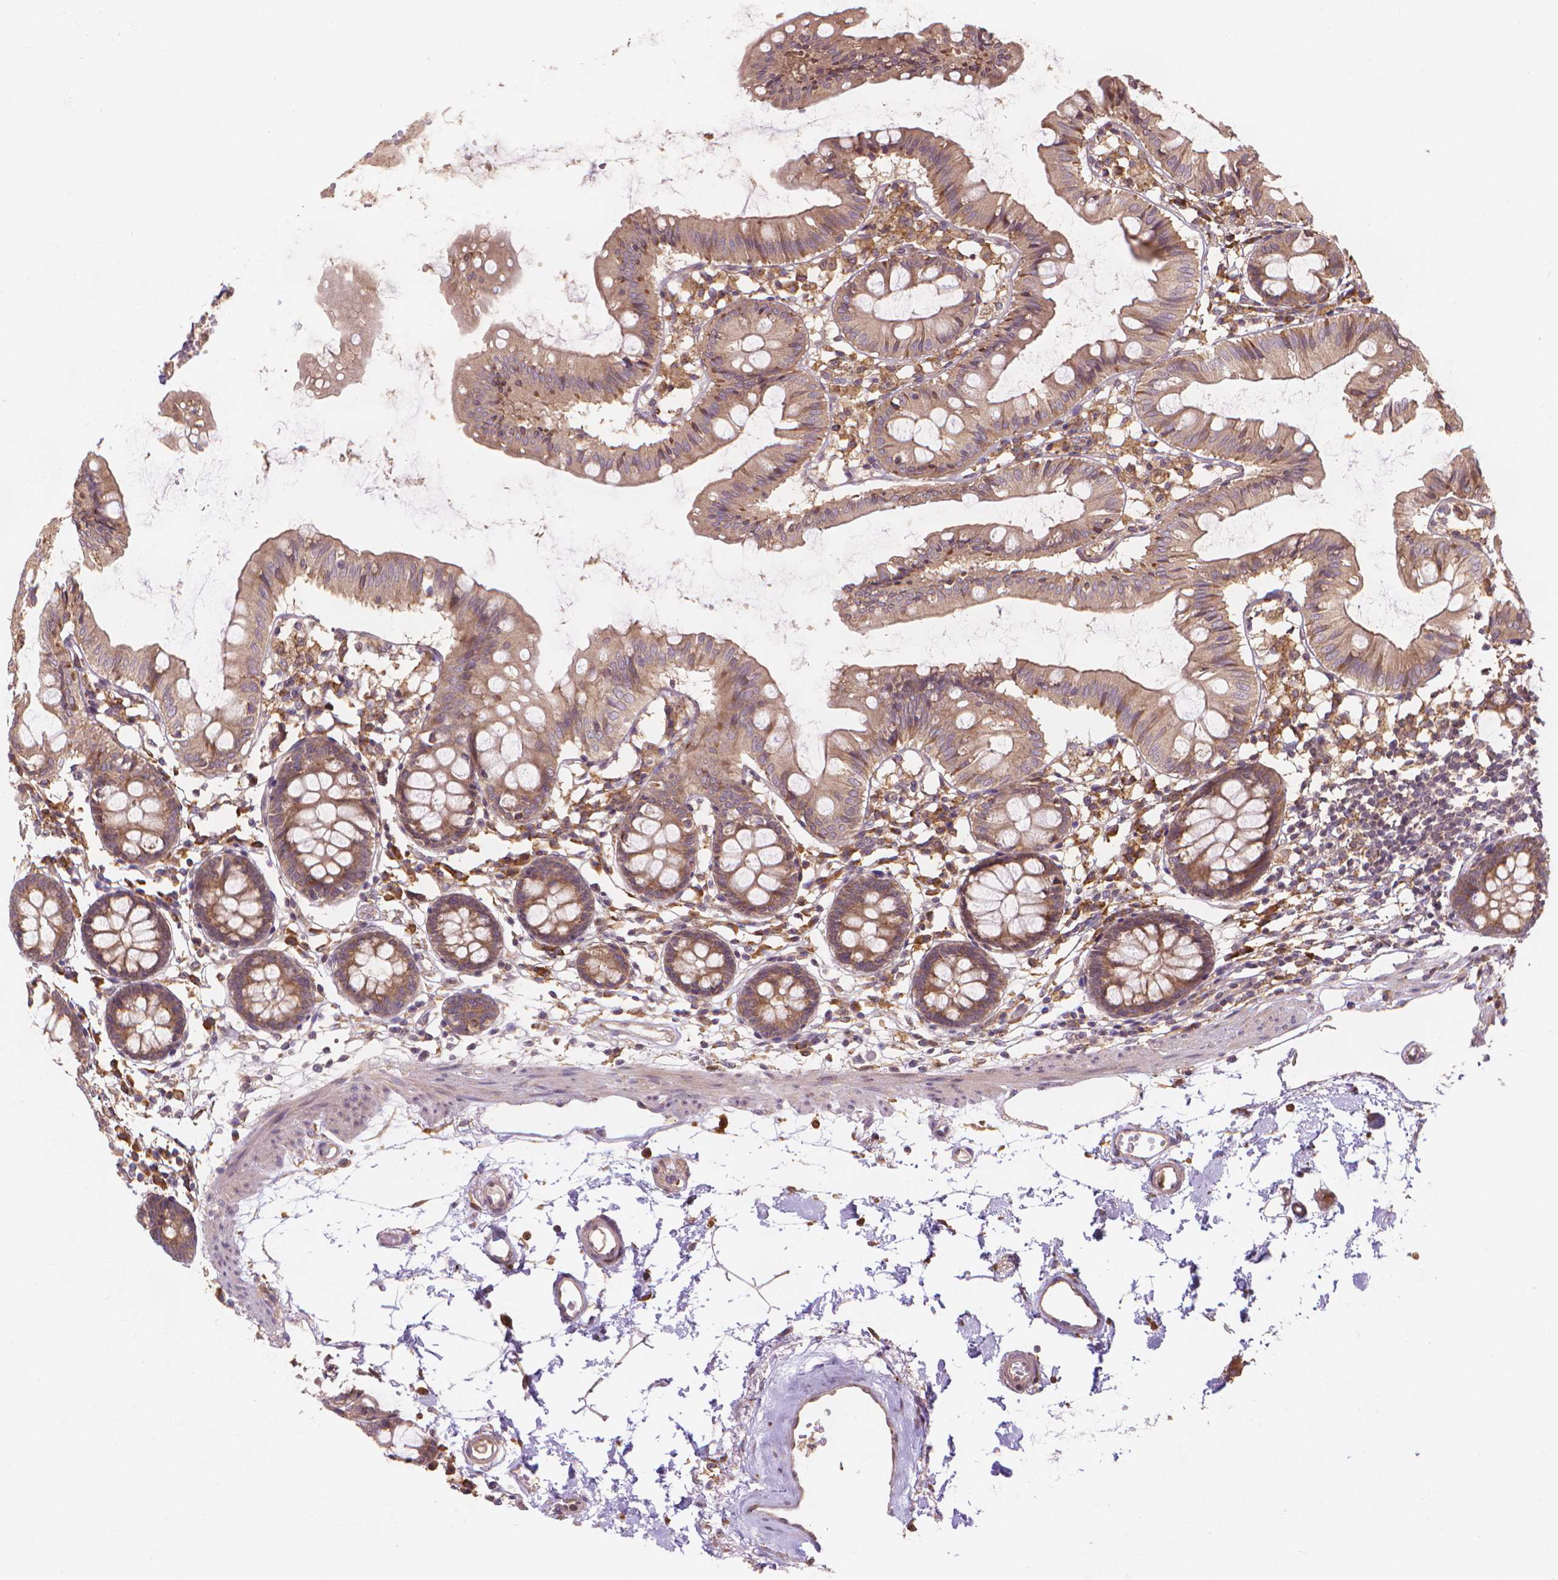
{"staining": {"intensity": "moderate", "quantity": ">75%", "location": "cytoplasmic/membranous"}, "tissue": "colon", "cell_type": "Endothelial cells", "image_type": "normal", "snomed": [{"axis": "morphology", "description": "Normal tissue, NOS"}, {"axis": "topography", "description": "Colon"}], "caption": "Endothelial cells demonstrate medium levels of moderate cytoplasmic/membranous positivity in approximately >75% of cells in normal colon. (brown staining indicates protein expression, while blue staining denotes nuclei).", "gene": "TAB2", "patient": {"sex": "female", "age": 84}}